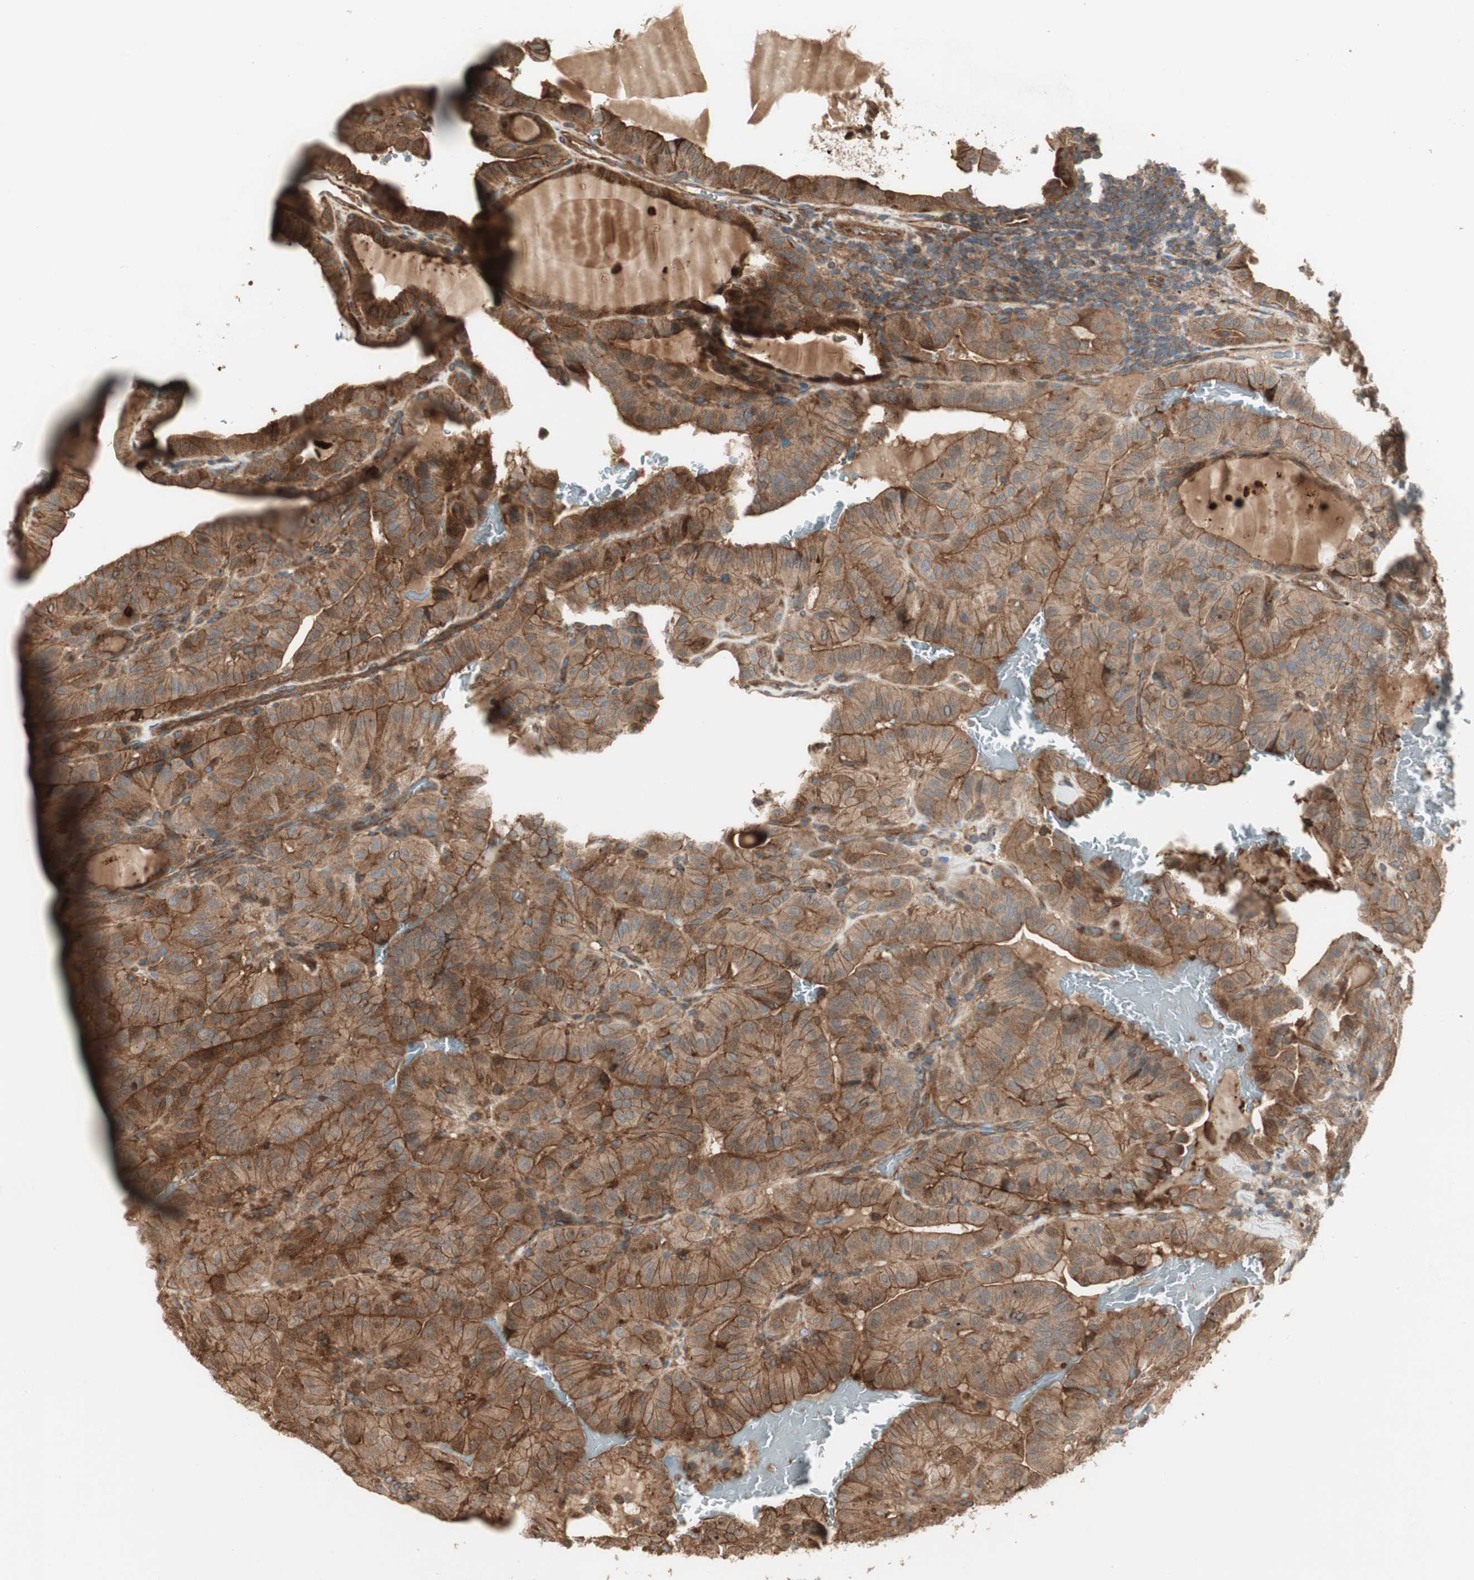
{"staining": {"intensity": "moderate", "quantity": ">75%", "location": "cytoplasmic/membranous"}, "tissue": "thyroid cancer", "cell_type": "Tumor cells", "image_type": "cancer", "snomed": [{"axis": "morphology", "description": "Papillary adenocarcinoma, NOS"}, {"axis": "topography", "description": "Thyroid gland"}], "caption": "Thyroid cancer (papillary adenocarcinoma) tissue demonstrates moderate cytoplasmic/membranous expression in about >75% of tumor cells, visualized by immunohistochemistry.", "gene": "PRKG1", "patient": {"sex": "male", "age": 77}}